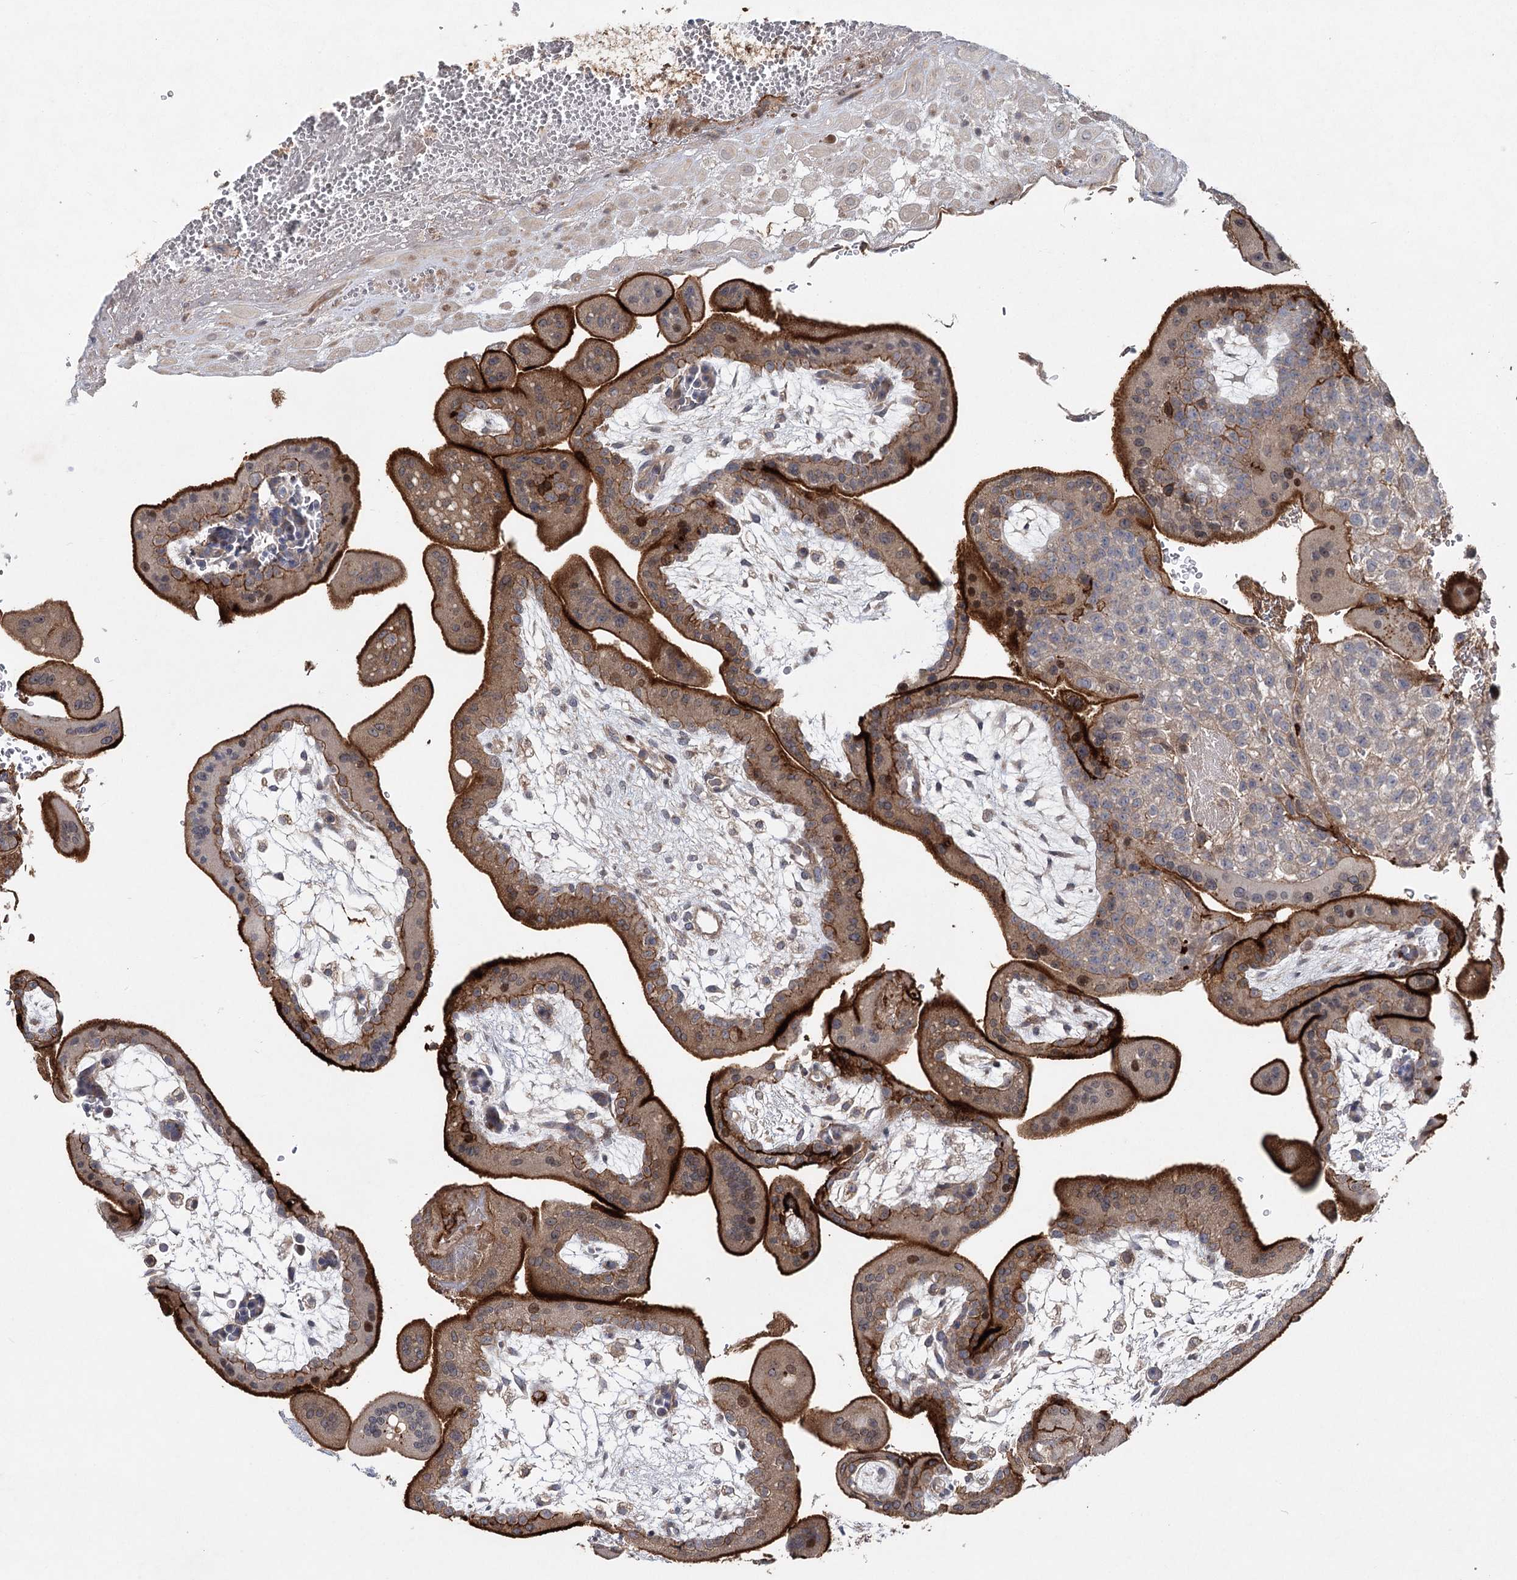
{"staining": {"intensity": "negative", "quantity": "none", "location": "none"}, "tissue": "placenta", "cell_type": "Decidual cells", "image_type": "normal", "snomed": [{"axis": "morphology", "description": "Normal tissue, NOS"}, {"axis": "topography", "description": "Placenta"}], "caption": "The immunohistochemistry histopathology image has no significant positivity in decidual cells of placenta.", "gene": "MAP3K13", "patient": {"sex": "female", "age": 35}}